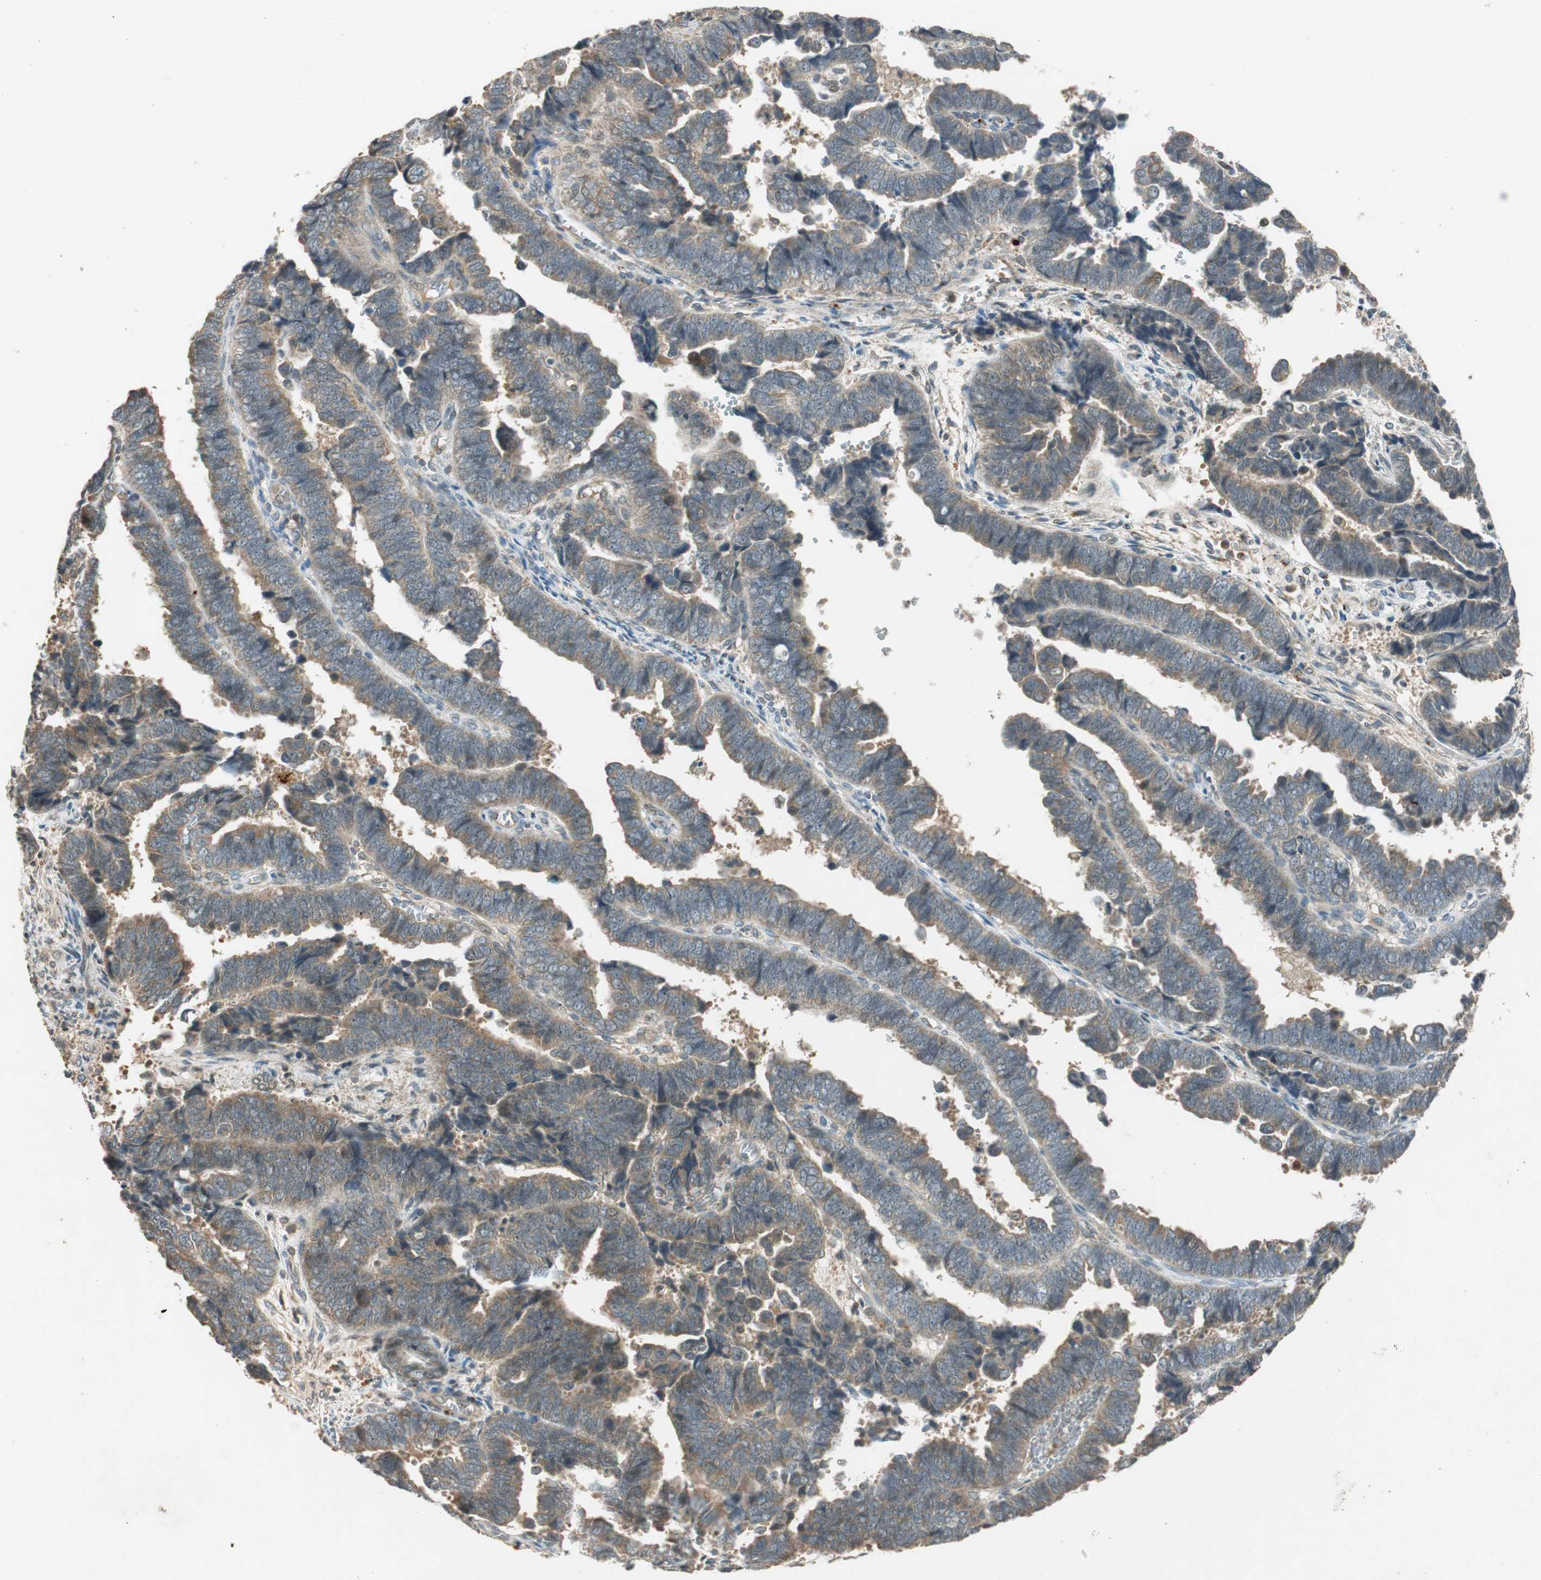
{"staining": {"intensity": "moderate", "quantity": ">75%", "location": "cytoplasmic/membranous"}, "tissue": "endometrial cancer", "cell_type": "Tumor cells", "image_type": "cancer", "snomed": [{"axis": "morphology", "description": "Adenocarcinoma, NOS"}, {"axis": "topography", "description": "Endometrium"}], "caption": "Immunohistochemistry (DAB) staining of endometrial cancer reveals moderate cytoplasmic/membranous protein expression in approximately >75% of tumor cells. Nuclei are stained in blue.", "gene": "GLB1", "patient": {"sex": "female", "age": 75}}